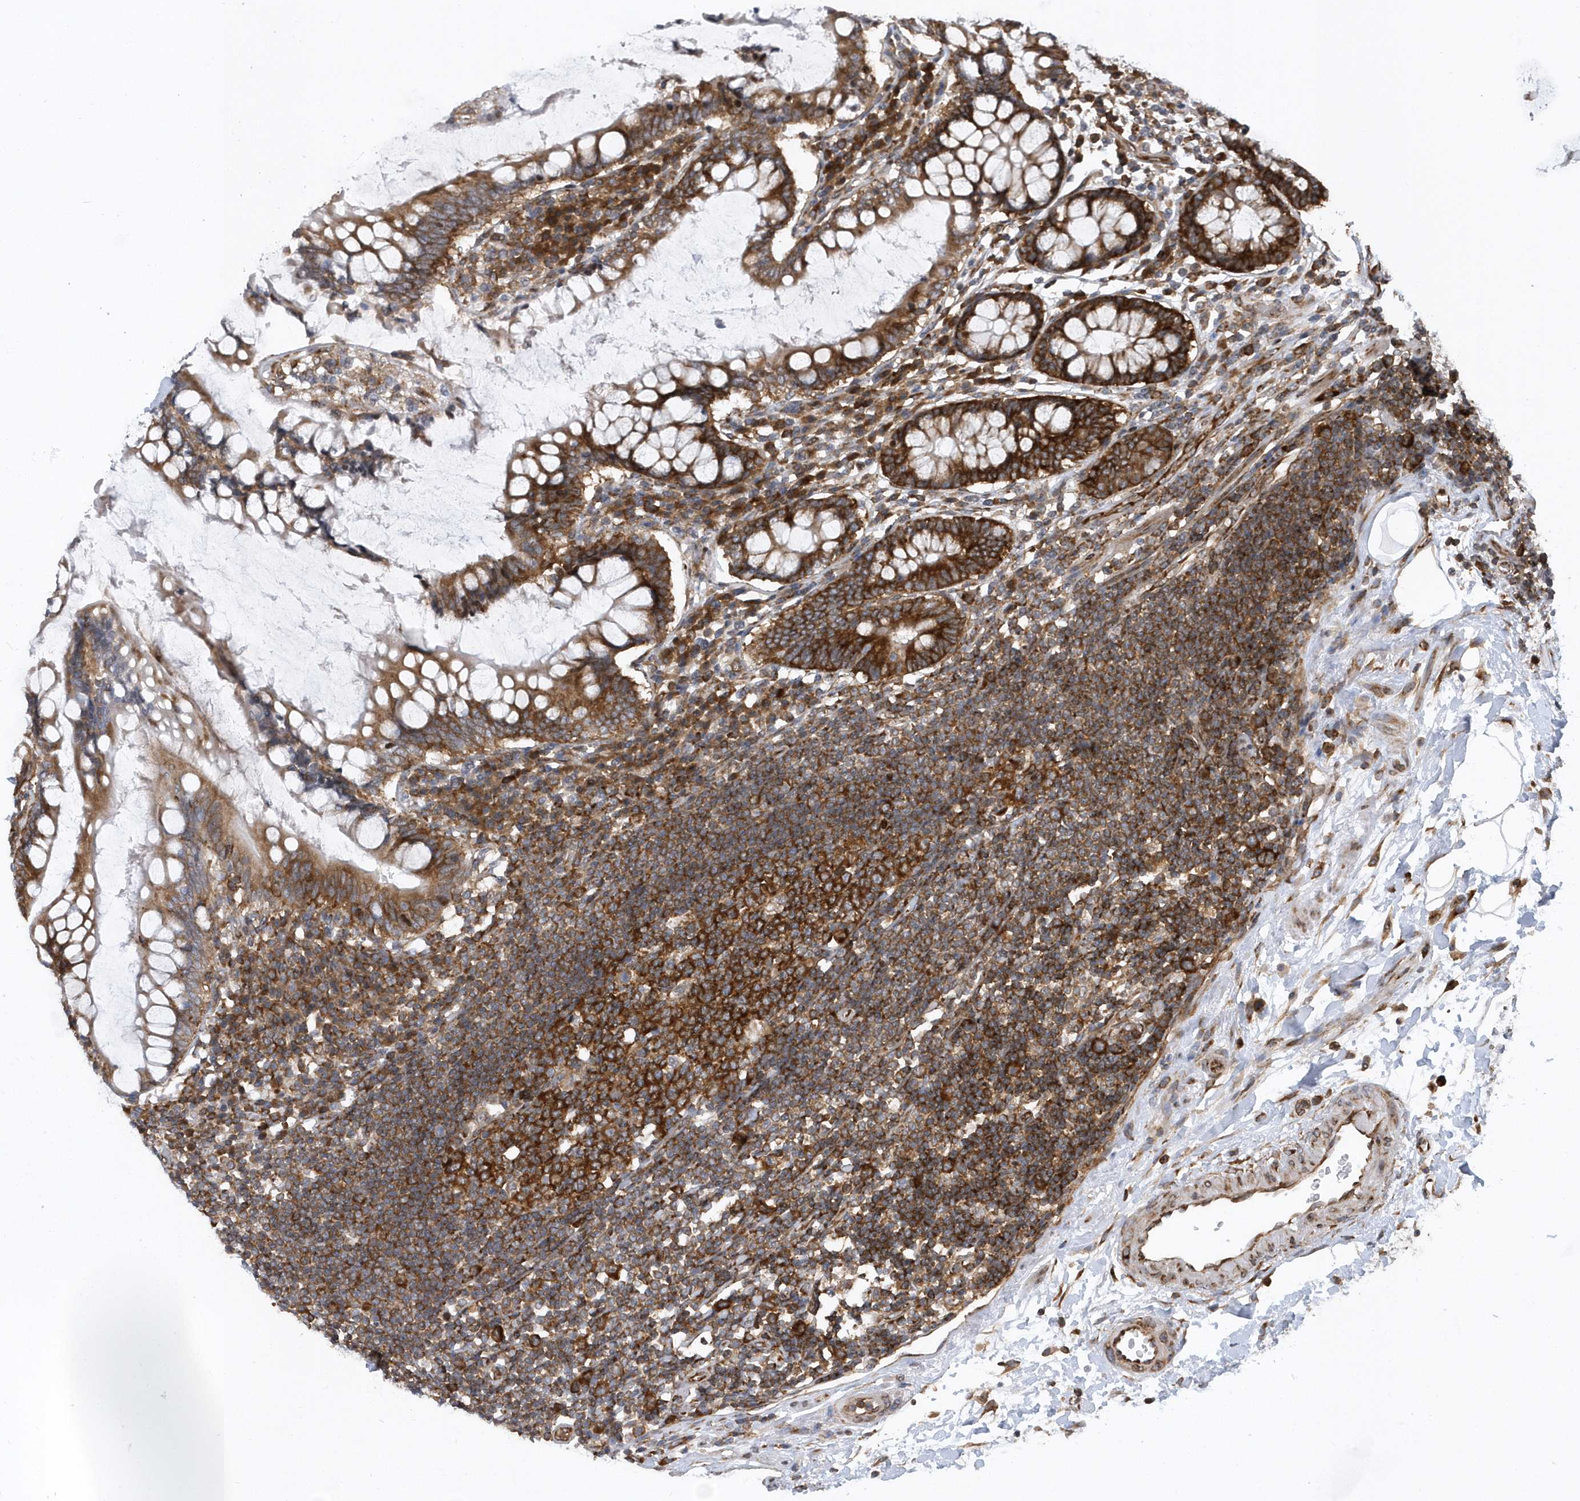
{"staining": {"intensity": "strong", "quantity": ">75%", "location": "cytoplasmic/membranous"}, "tissue": "colon", "cell_type": "Endothelial cells", "image_type": "normal", "snomed": [{"axis": "morphology", "description": "Normal tissue, NOS"}, {"axis": "topography", "description": "Colon"}], "caption": "Protein expression analysis of normal human colon reveals strong cytoplasmic/membranous positivity in about >75% of endothelial cells.", "gene": "PHF1", "patient": {"sex": "female", "age": 79}}